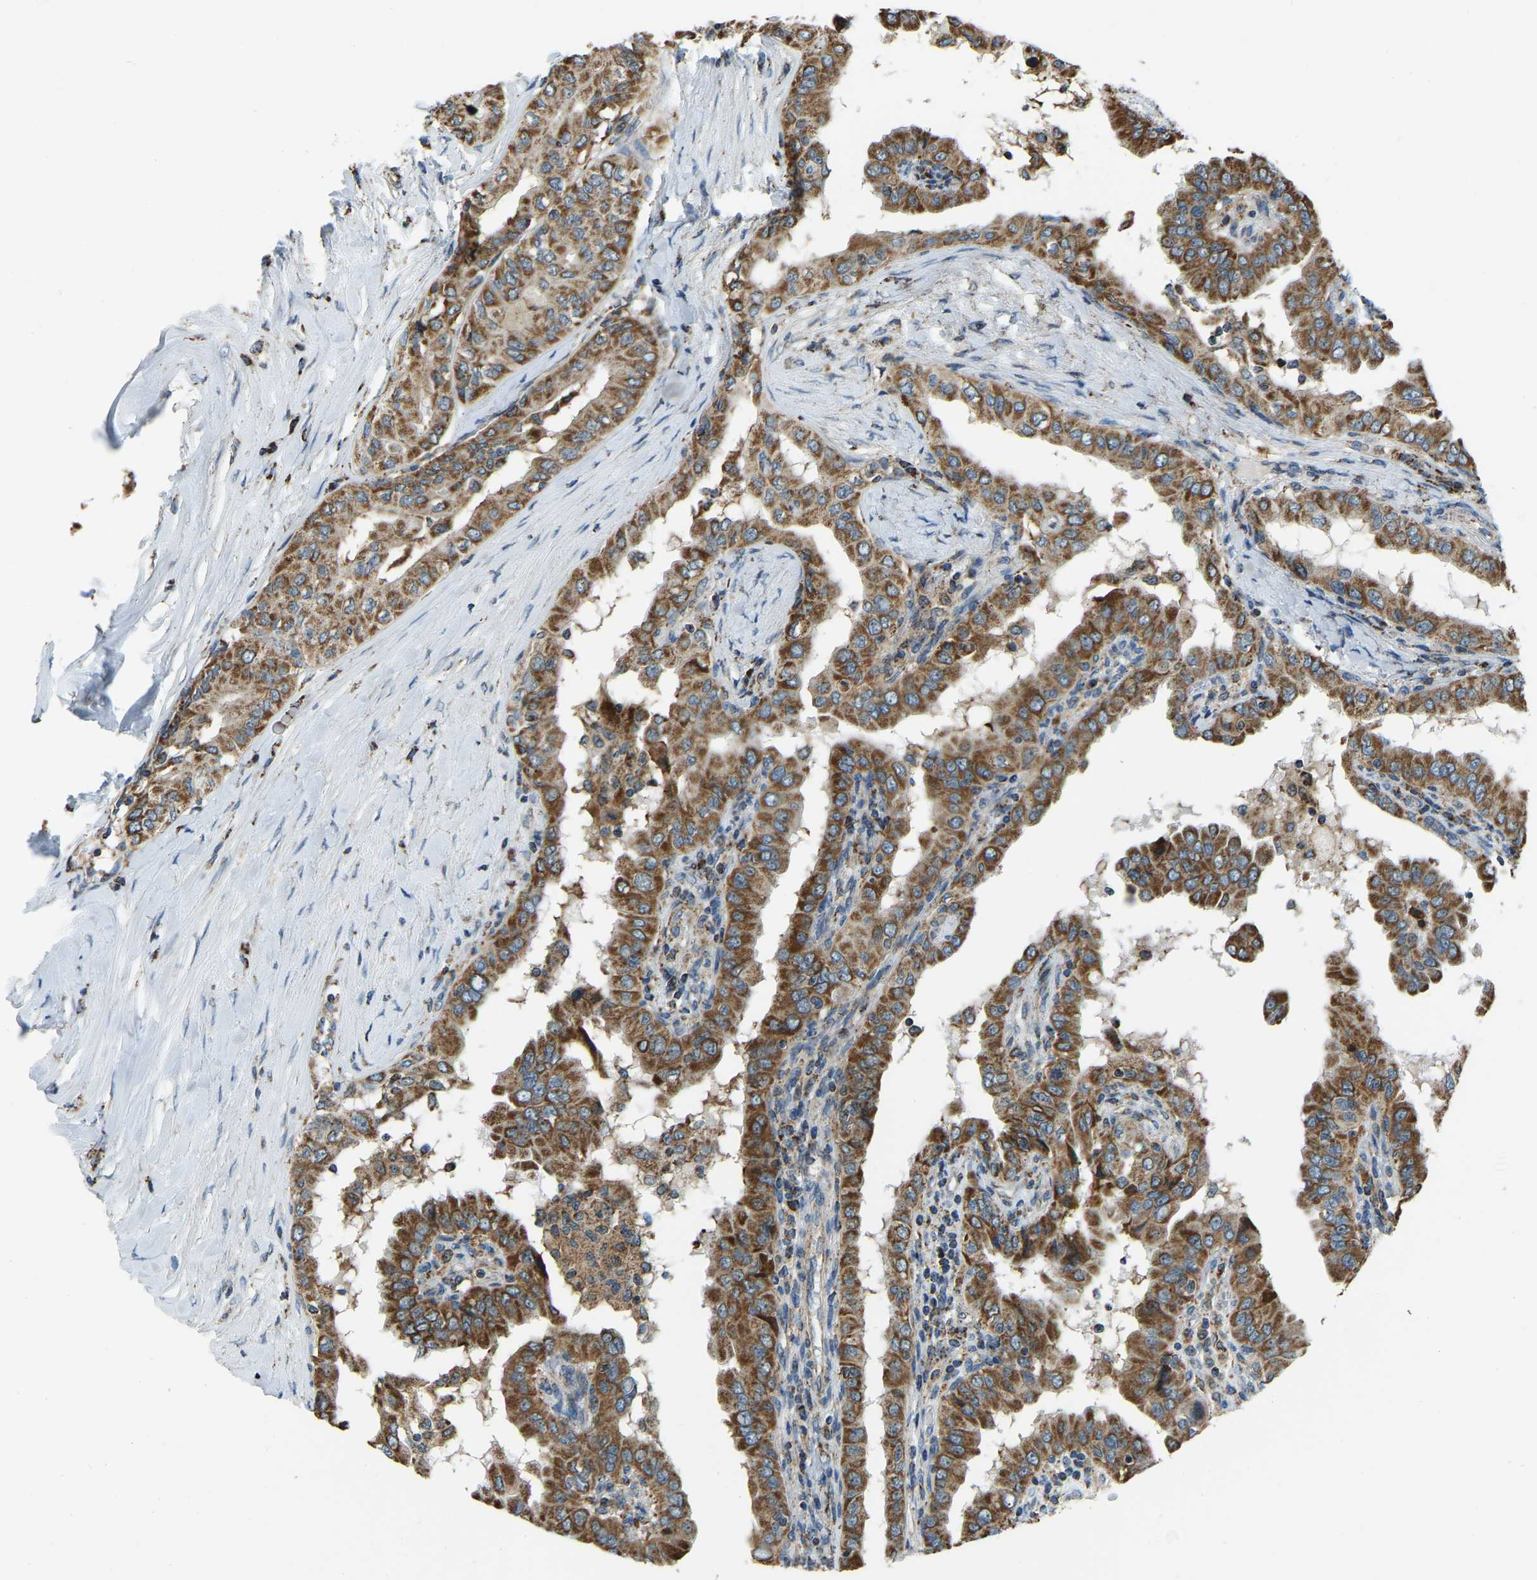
{"staining": {"intensity": "strong", "quantity": ">75%", "location": "cytoplasmic/membranous"}, "tissue": "thyroid cancer", "cell_type": "Tumor cells", "image_type": "cancer", "snomed": [{"axis": "morphology", "description": "Papillary adenocarcinoma, NOS"}, {"axis": "topography", "description": "Thyroid gland"}], "caption": "Protein analysis of thyroid cancer (papillary adenocarcinoma) tissue shows strong cytoplasmic/membranous staining in approximately >75% of tumor cells.", "gene": "RBM33", "patient": {"sex": "male", "age": 33}}